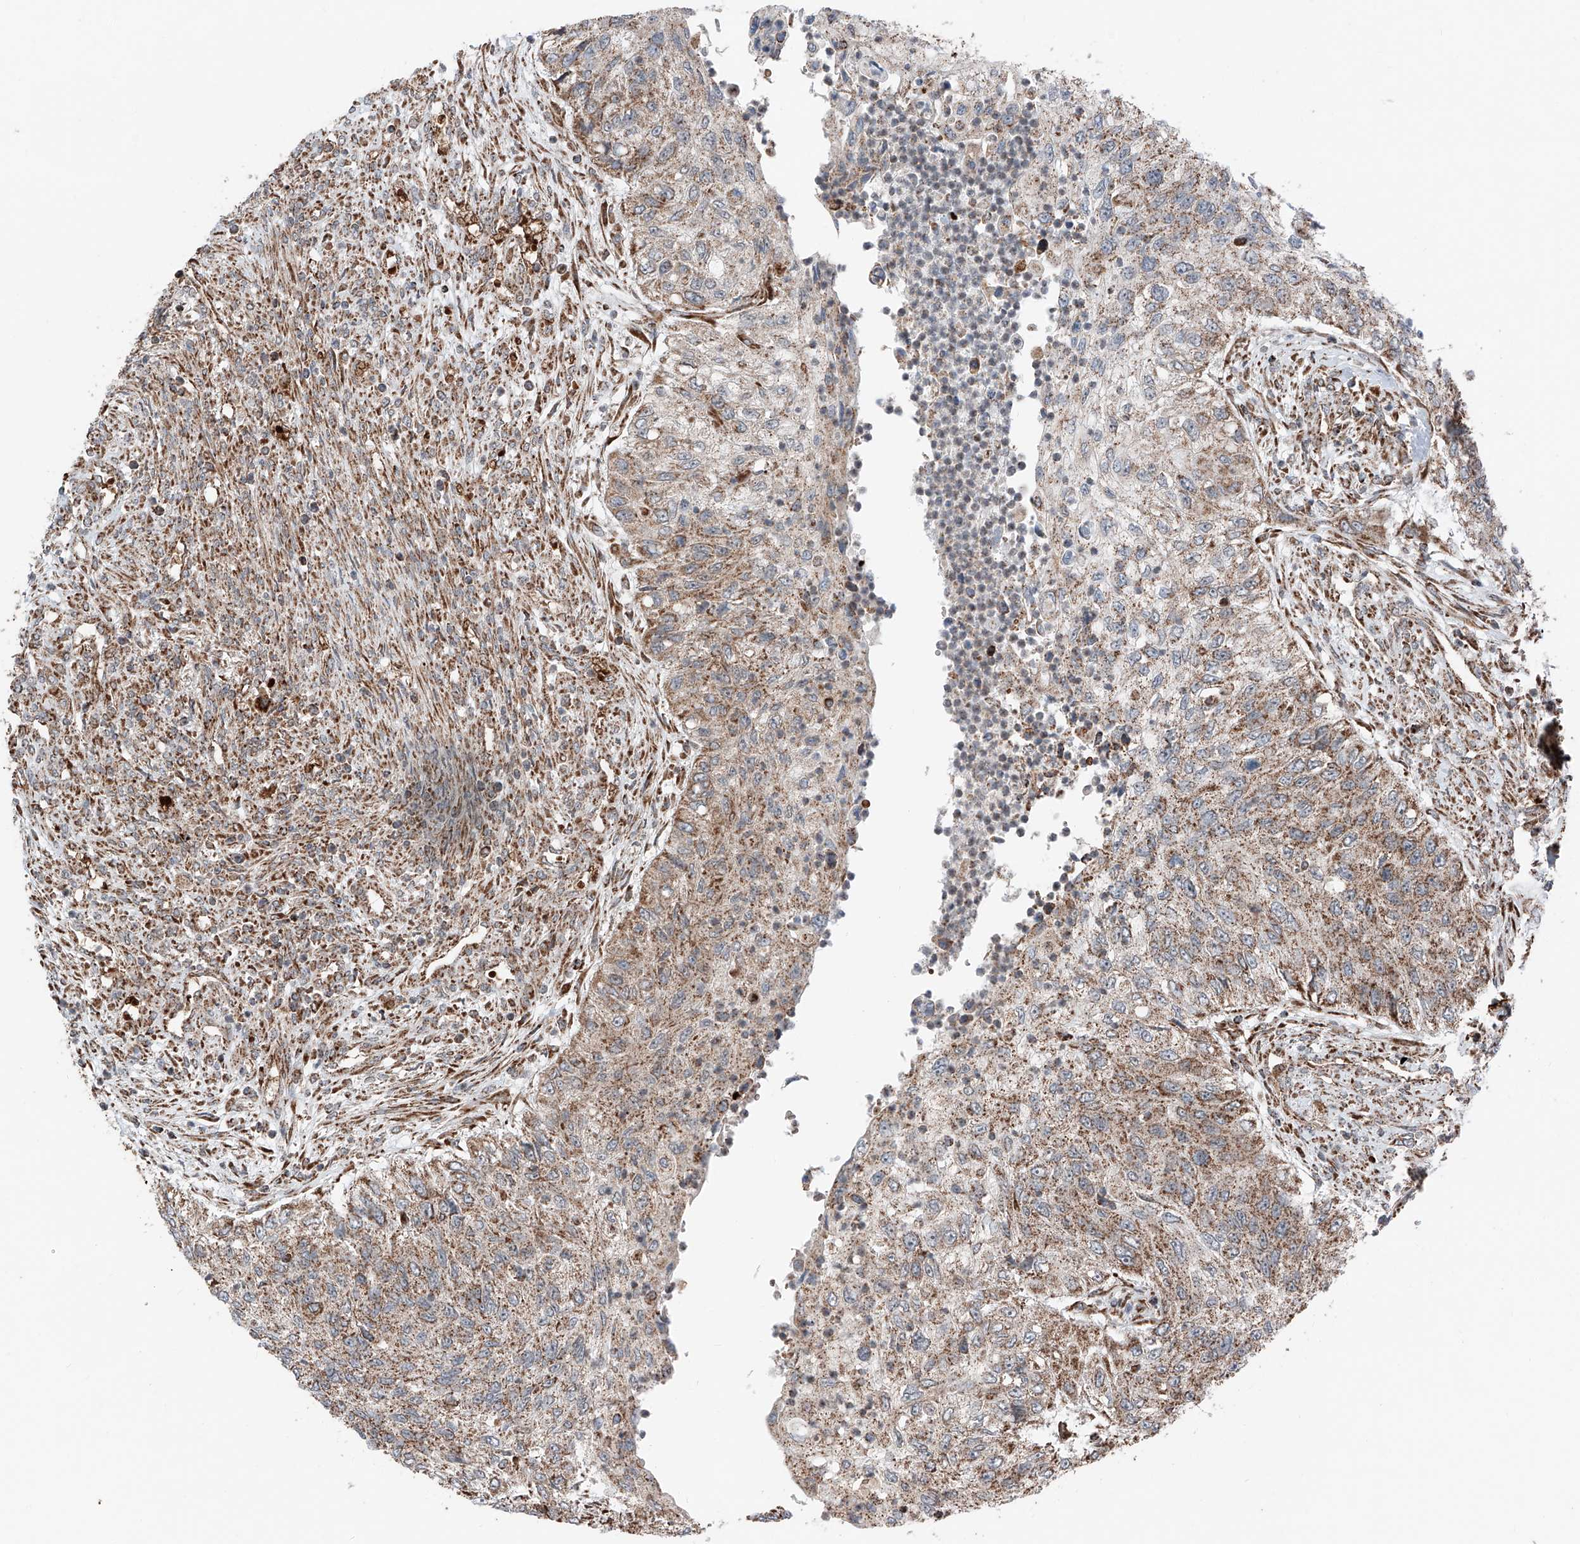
{"staining": {"intensity": "moderate", "quantity": "25%-75%", "location": "cytoplasmic/membranous"}, "tissue": "urothelial cancer", "cell_type": "Tumor cells", "image_type": "cancer", "snomed": [{"axis": "morphology", "description": "Urothelial carcinoma, High grade"}, {"axis": "topography", "description": "Urinary bladder"}], "caption": "A micrograph of human urothelial cancer stained for a protein displays moderate cytoplasmic/membranous brown staining in tumor cells.", "gene": "ZSCAN29", "patient": {"sex": "female", "age": 60}}